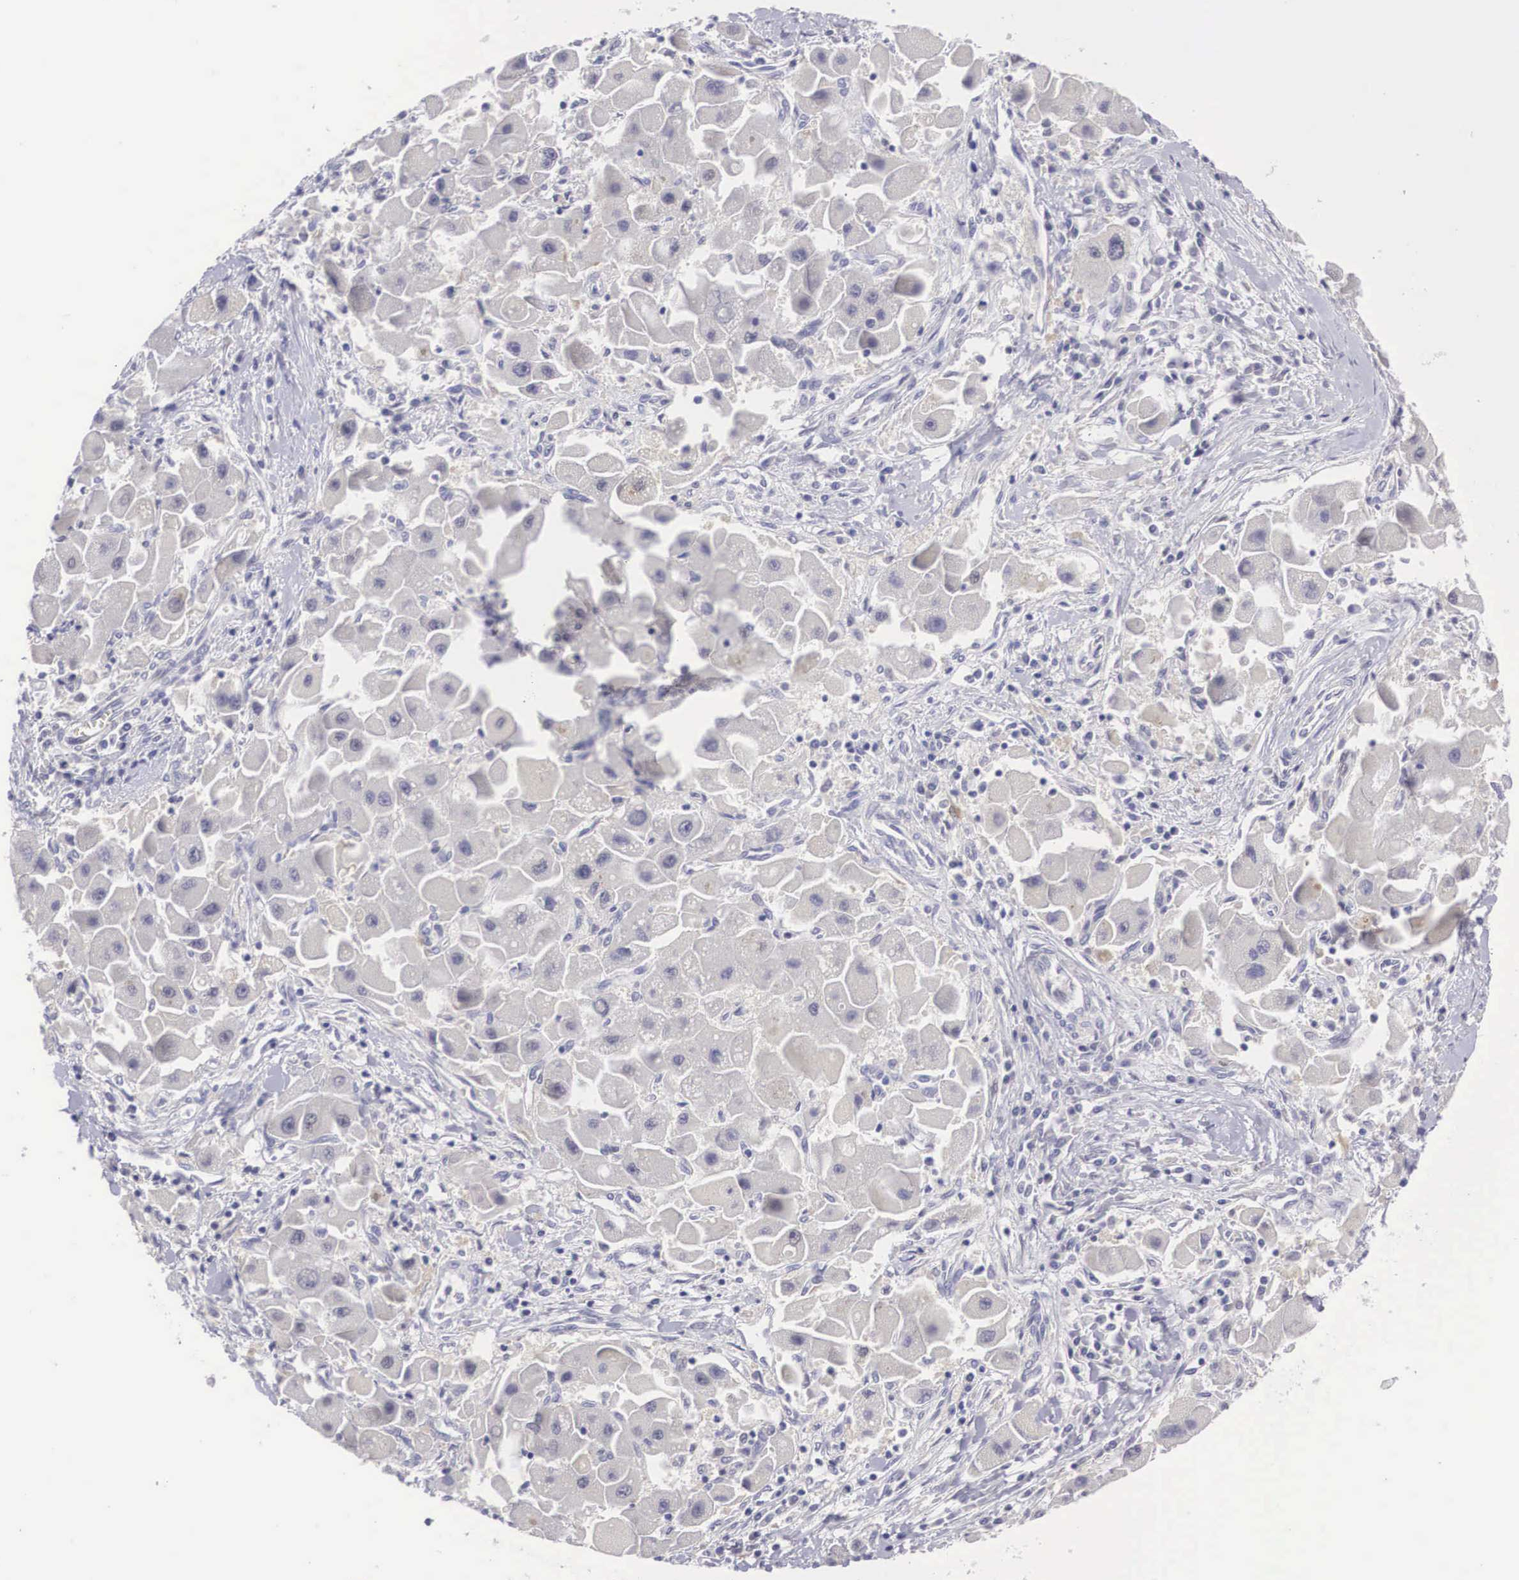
{"staining": {"intensity": "negative", "quantity": "none", "location": "none"}, "tissue": "liver cancer", "cell_type": "Tumor cells", "image_type": "cancer", "snomed": [{"axis": "morphology", "description": "Carcinoma, Hepatocellular, NOS"}, {"axis": "topography", "description": "Liver"}], "caption": "Immunohistochemistry (IHC) micrograph of liver cancer stained for a protein (brown), which displays no positivity in tumor cells. (Stains: DAB (3,3'-diaminobenzidine) IHC with hematoxylin counter stain, Microscopy: brightfield microscopy at high magnification).", "gene": "GRIPAP1", "patient": {"sex": "male", "age": 24}}